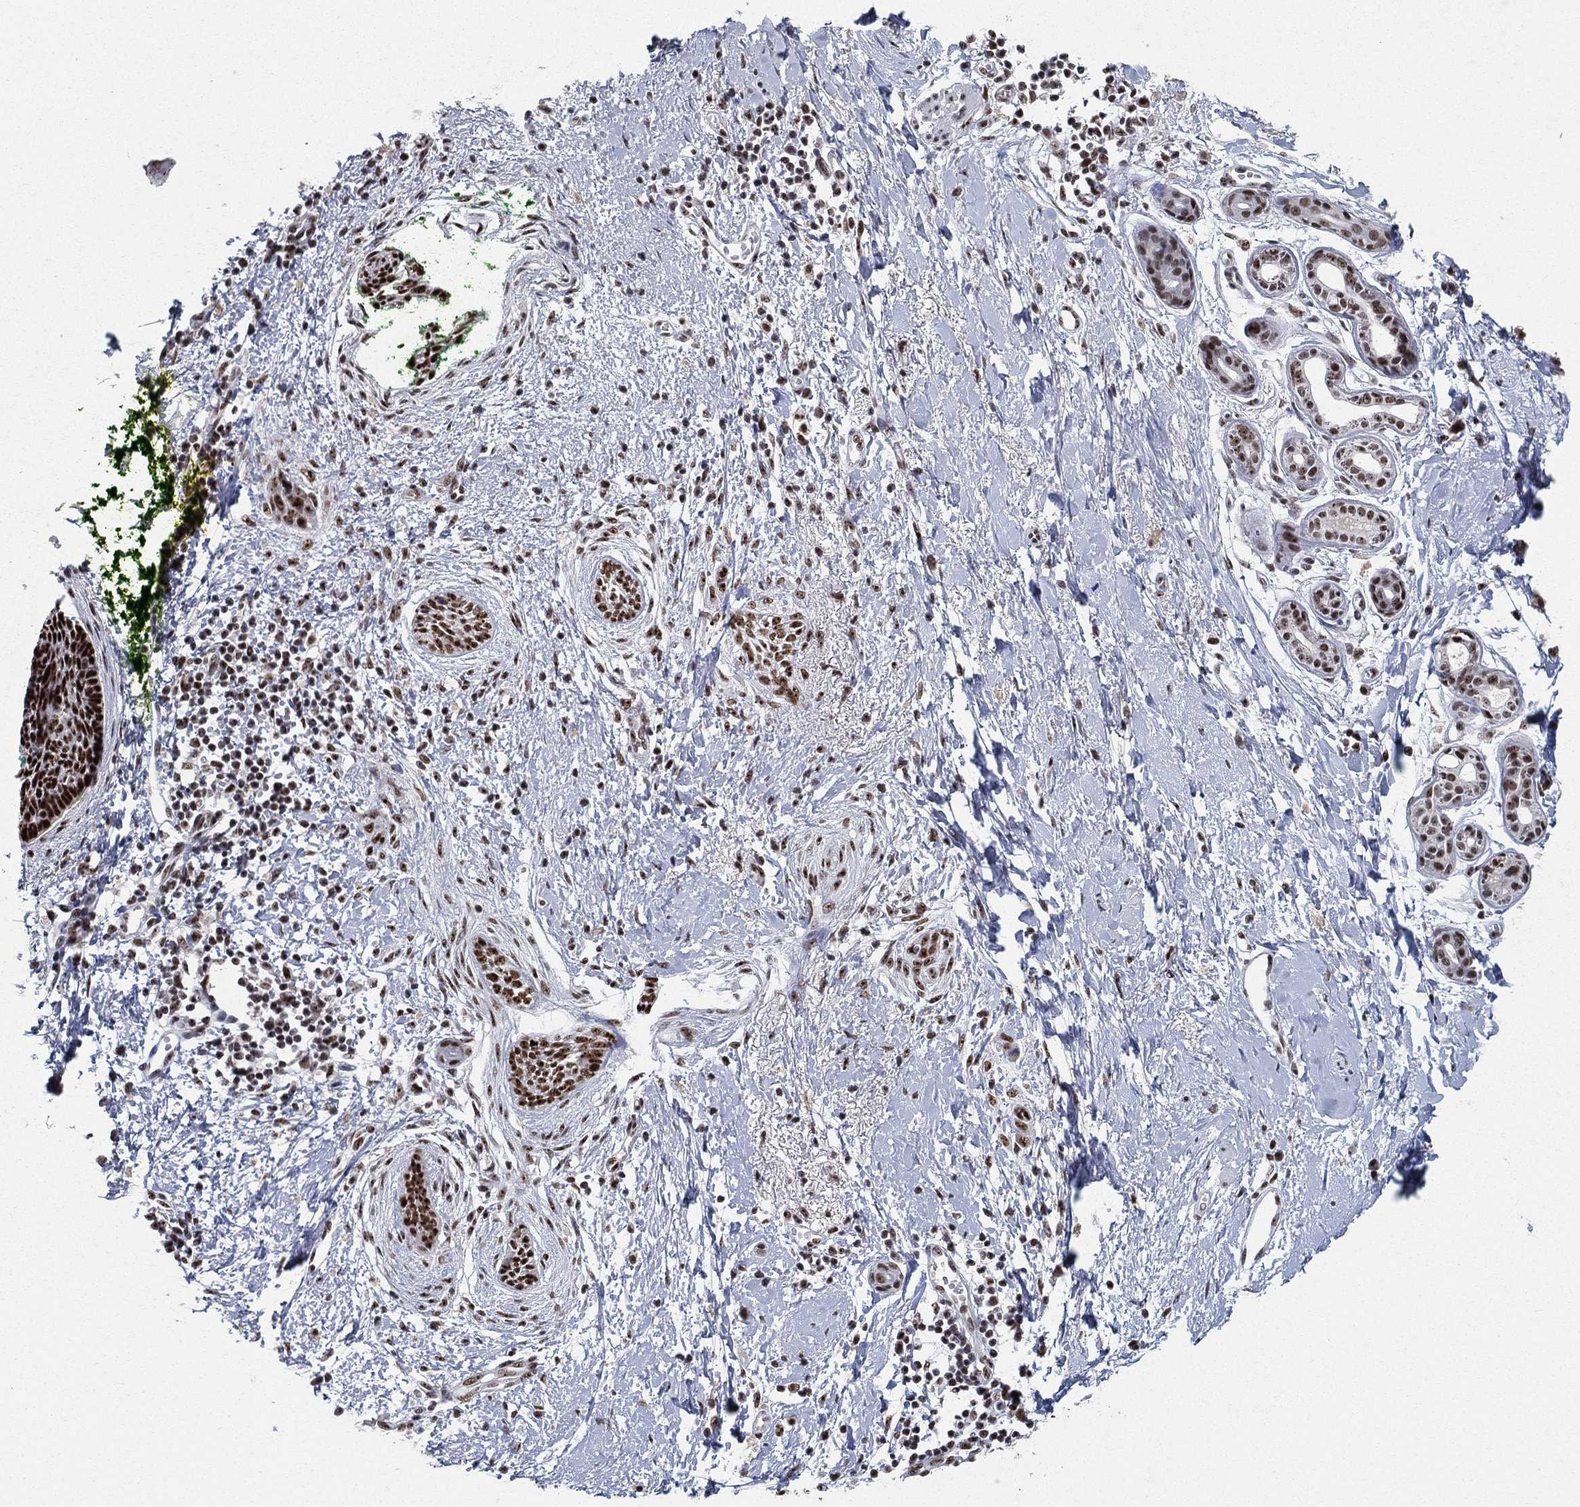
{"staining": {"intensity": "strong", "quantity": ">75%", "location": "nuclear"}, "tissue": "skin cancer", "cell_type": "Tumor cells", "image_type": "cancer", "snomed": [{"axis": "morphology", "description": "Basal cell carcinoma"}, {"axis": "topography", "description": "Skin"}], "caption": "The immunohistochemical stain highlights strong nuclear positivity in tumor cells of basal cell carcinoma (skin) tissue.", "gene": "DDX27", "patient": {"sex": "female", "age": 65}}